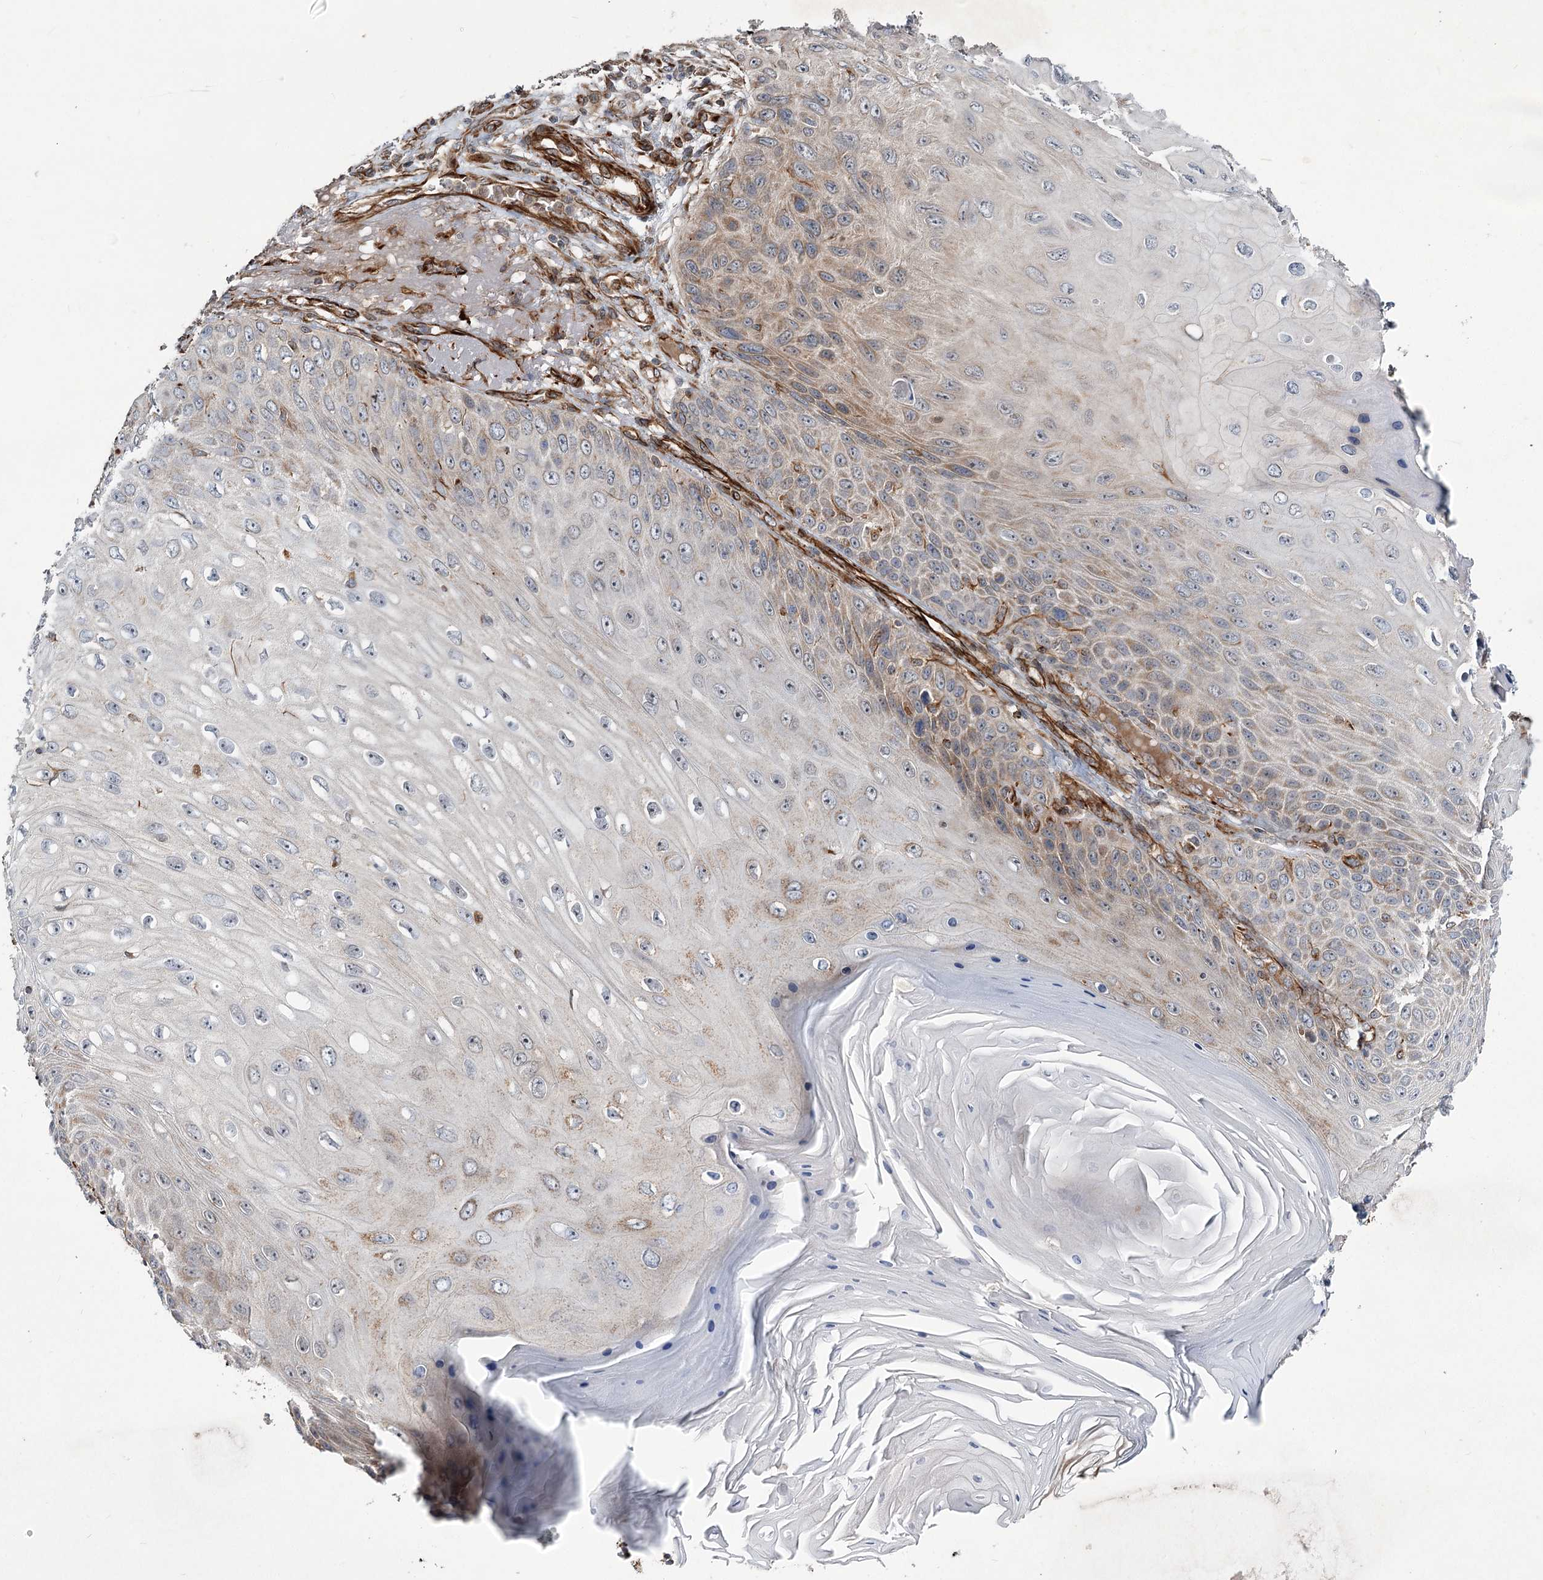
{"staining": {"intensity": "weak", "quantity": "25%-75%", "location": "cytoplasmic/membranous"}, "tissue": "skin cancer", "cell_type": "Tumor cells", "image_type": "cancer", "snomed": [{"axis": "morphology", "description": "Squamous cell carcinoma, NOS"}, {"axis": "topography", "description": "Skin"}], "caption": "Skin cancer (squamous cell carcinoma) stained with DAB immunohistochemistry (IHC) shows low levels of weak cytoplasmic/membranous staining in approximately 25%-75% of tumor cells.", "gene": "DPEP2", "patient": {"sex": "female", "age": 88}}